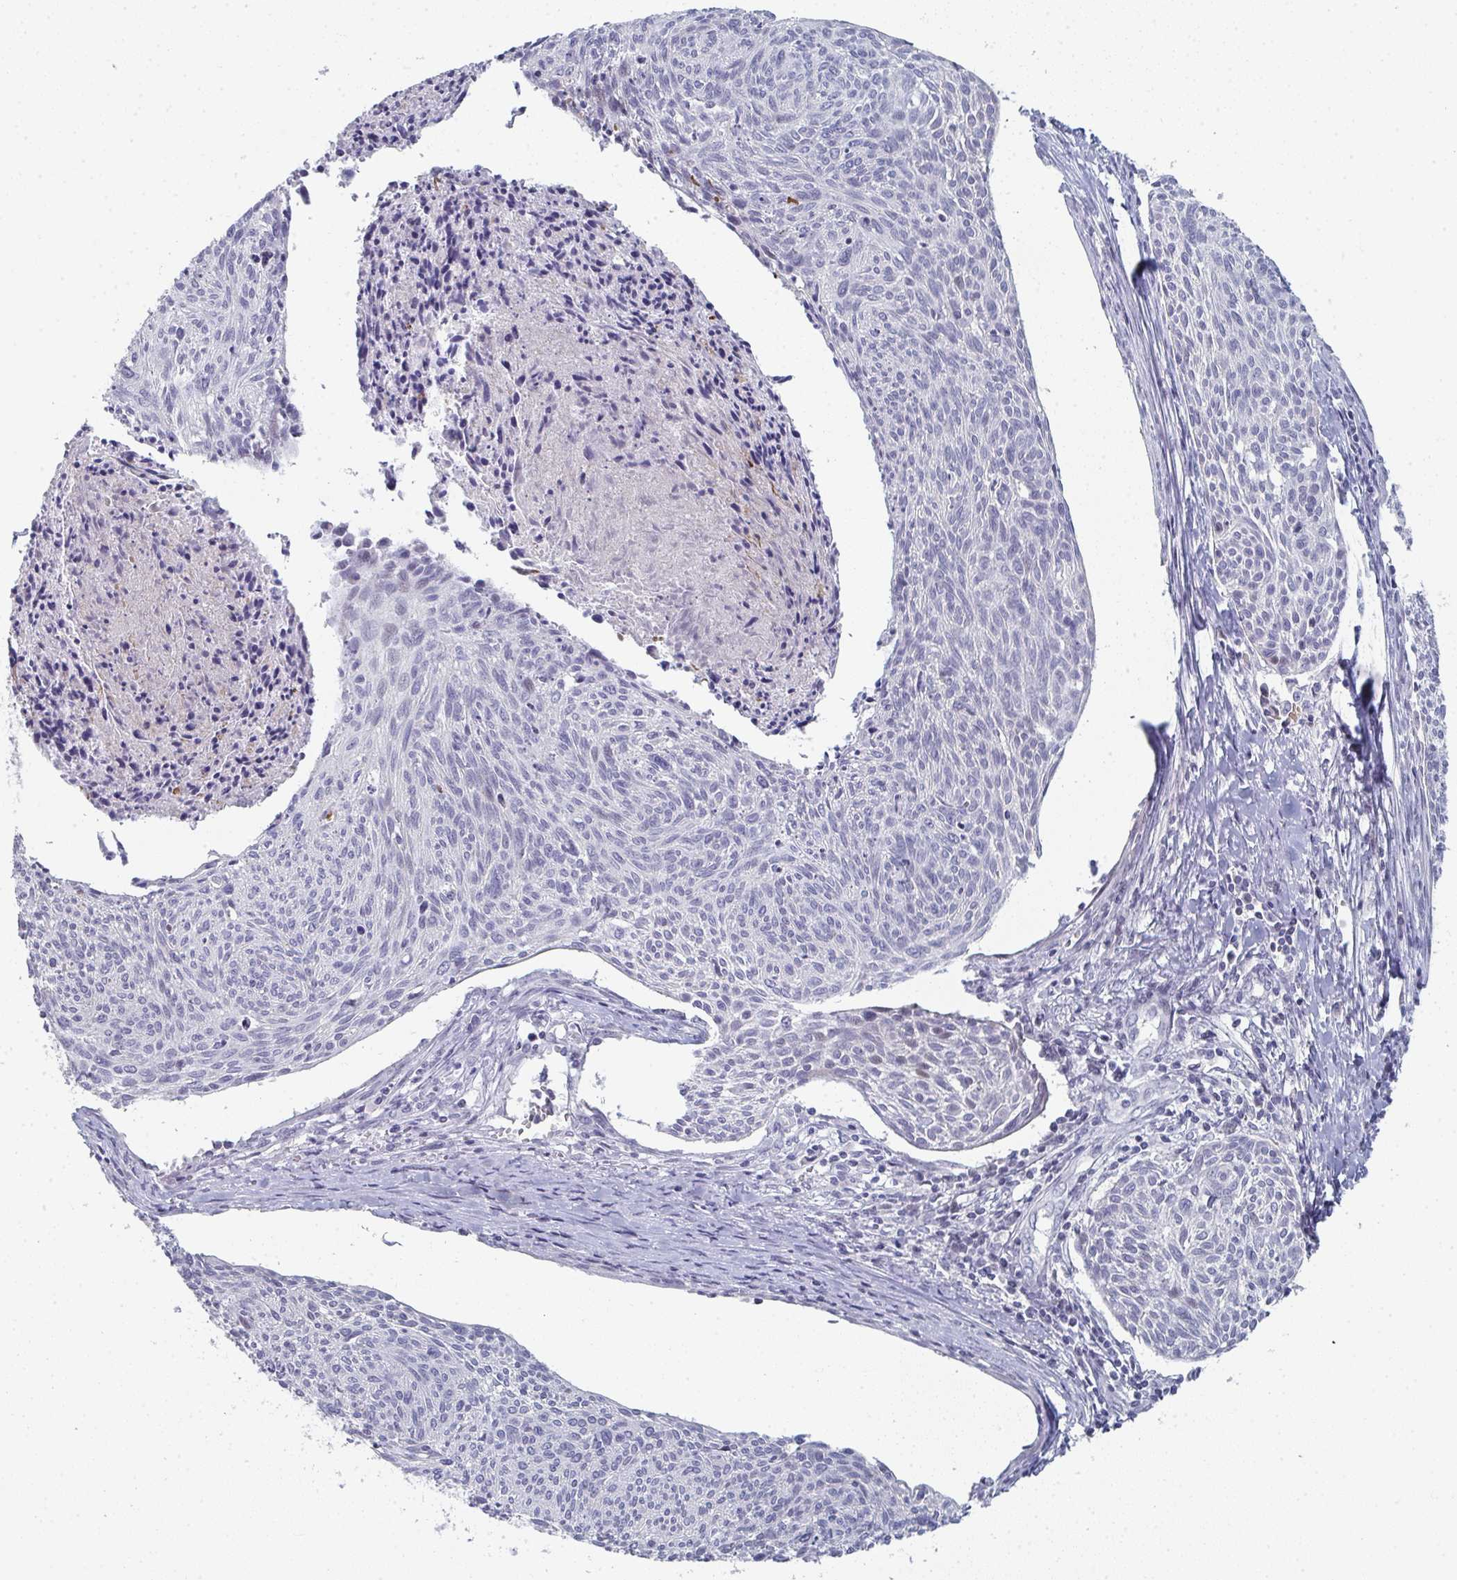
{"staining": {"intensity": "negative", "quantity": "none", "location": "none"}, "tissue": "cervical cancer", "cell_type": "Tumor cells", "image_type": "cancer", "snomed": [{"axis": "morphology", "description": "Squamous cell carcinoma, NOS"}, {"axis": "topography", "description": "Cervix"}], "caption": "Immunohistochemistry (IHC) of human cervical cancer displays no staining in tumor cells.", "gene": "A1CF", "patient": {"sex": "female", "age": 49}}